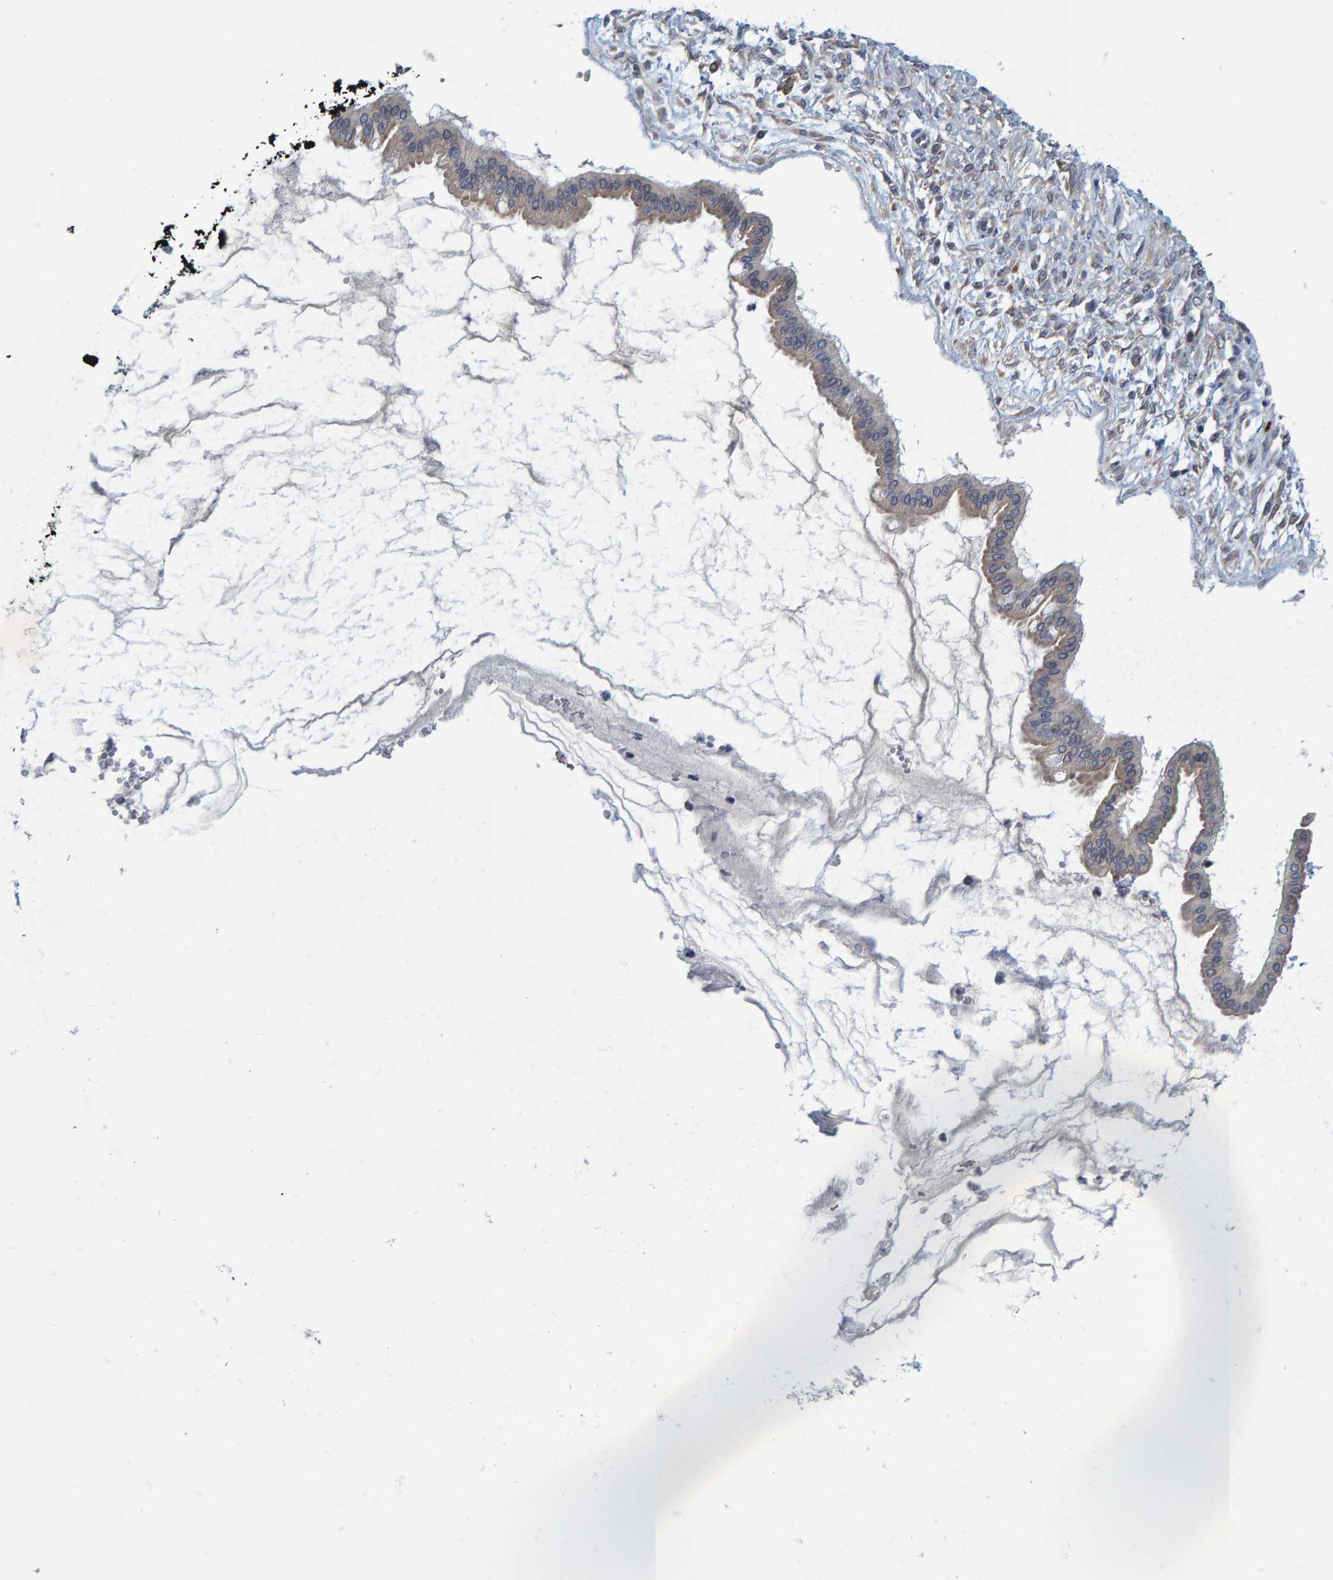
{"staining": {"intensity": "weak", "quantity": "<25%", "location": "cytoplasmic/membranous"}, "tissue": "ovarian cancer", "cell_type": "Tumor cells", "image_type": "cancer", "snomed": [{"axis": "morphology", "description": "Cystadenocarcinoma, mucinous, NOS"}, {"axis": "topography", "description": "Ovary"}], "caption": "DAB immunohistochemical staining of ovarian mucinous cystadenocarcinoma reveals no significant expression in tumor cells. (Stains: DAB (3,3'-diaminobenzidine) IHC with hematoxylin counter stain, Microscopy: brightfield microscopy at high magnification).", "gene": "ZNF77", "patient": {"sex": "female", "age": 73}}